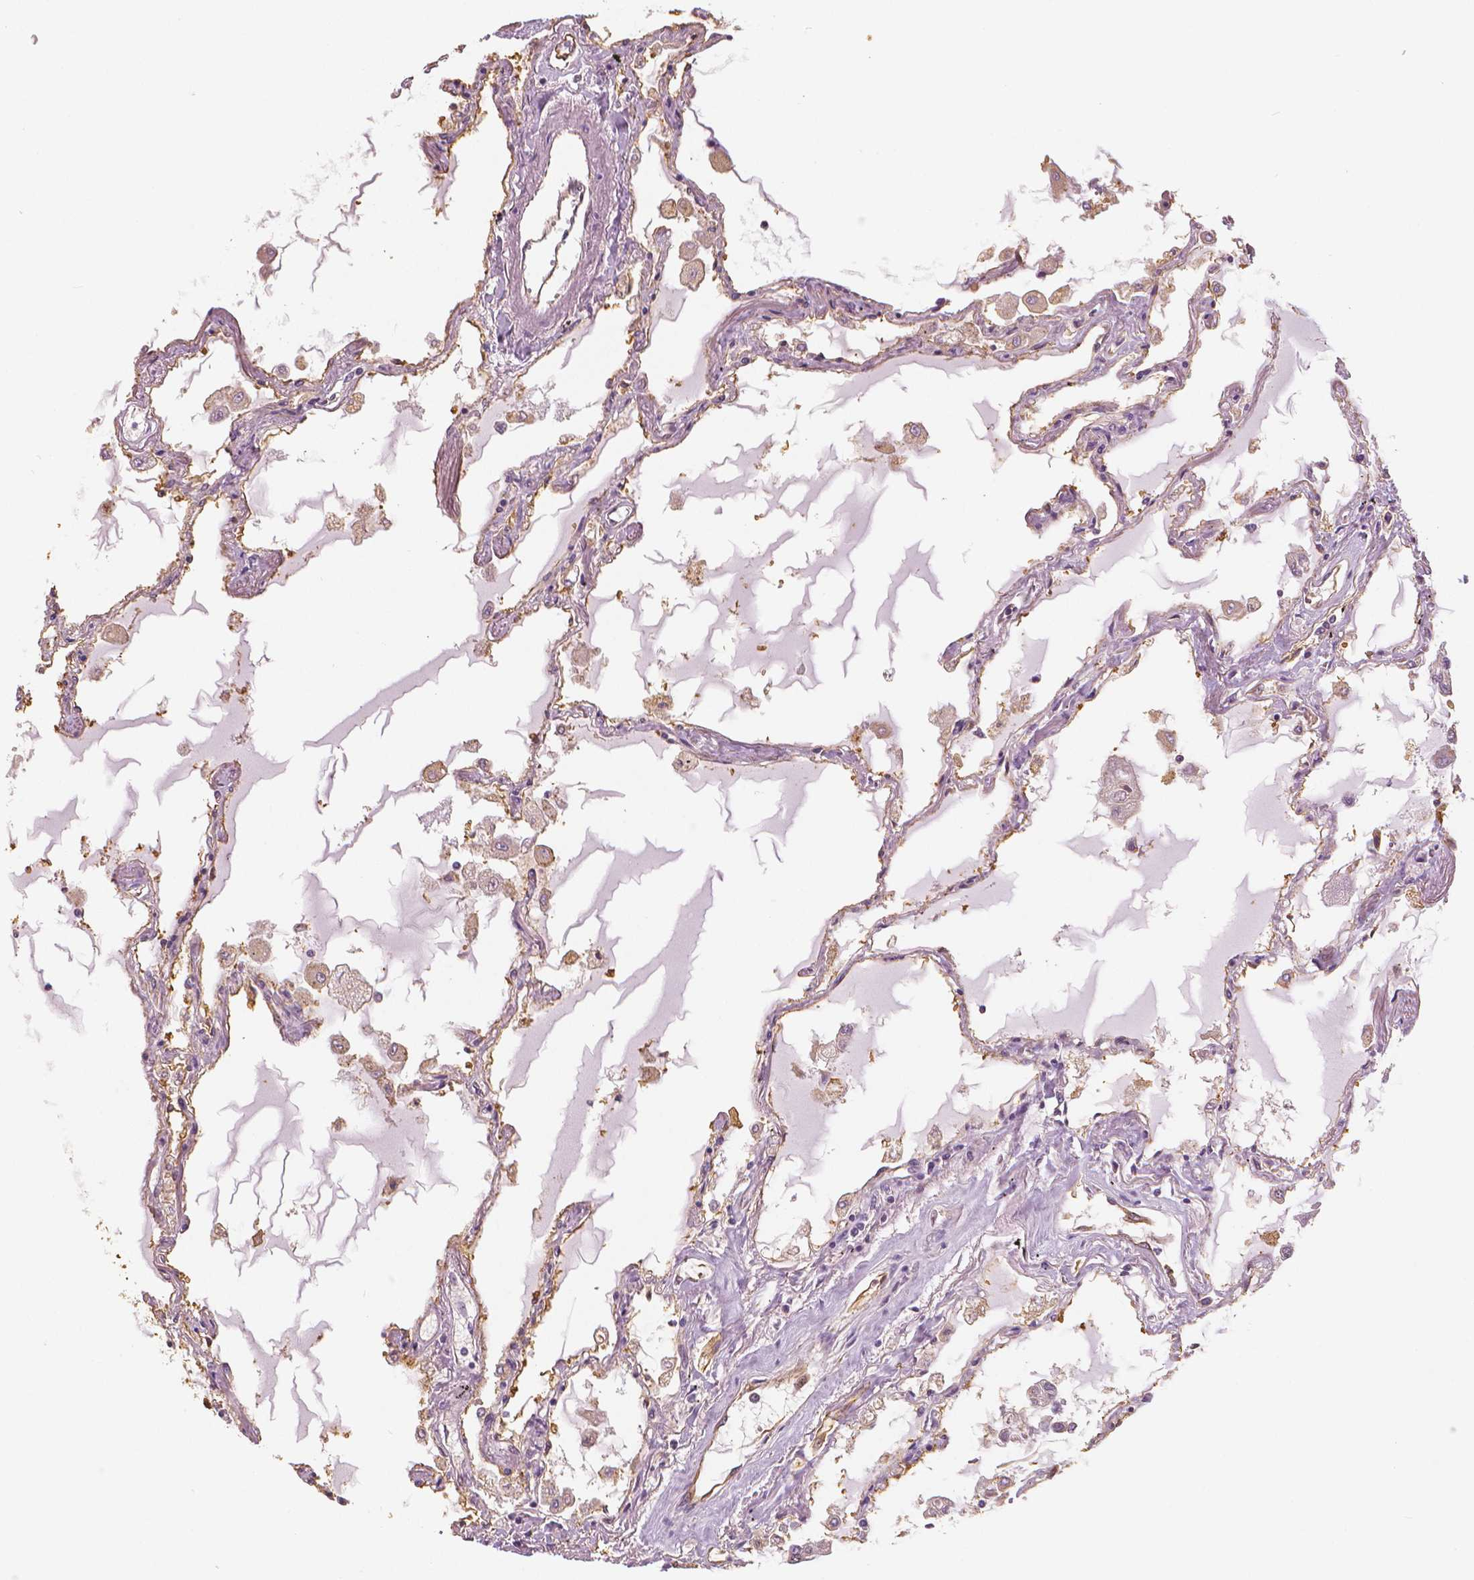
{"staining": {"intensity": "moderate", "quantity": "25%-75%", "location": "cytoplasmic/membranous"}, "tissue": "lung", "cell_type": "Alveolar cells", "image_type": "normal", "snomed": [{"axis": "morphology", "description": "Normal tissue, NOS"}, {"axis": "morphology", "description": "Adenocarcinoma, NOS"}, {"axis": "topography", "description": "Cartilage tissue"}, {"axis": "topography", "description": "Lung"}], "caption": "Protein staining of unremarkable lung displays moderate cytoplasmic/membranous staining in approximately 25%-75% of alveolar cells. (Stains: DAB (3,3'-diaminobenzidine) in brown, nuclei in blue, Microscopy: brightfield microscopy at high magnification).", "gene": "MKI67", "patient": {"sex": "female", "age": 67}}